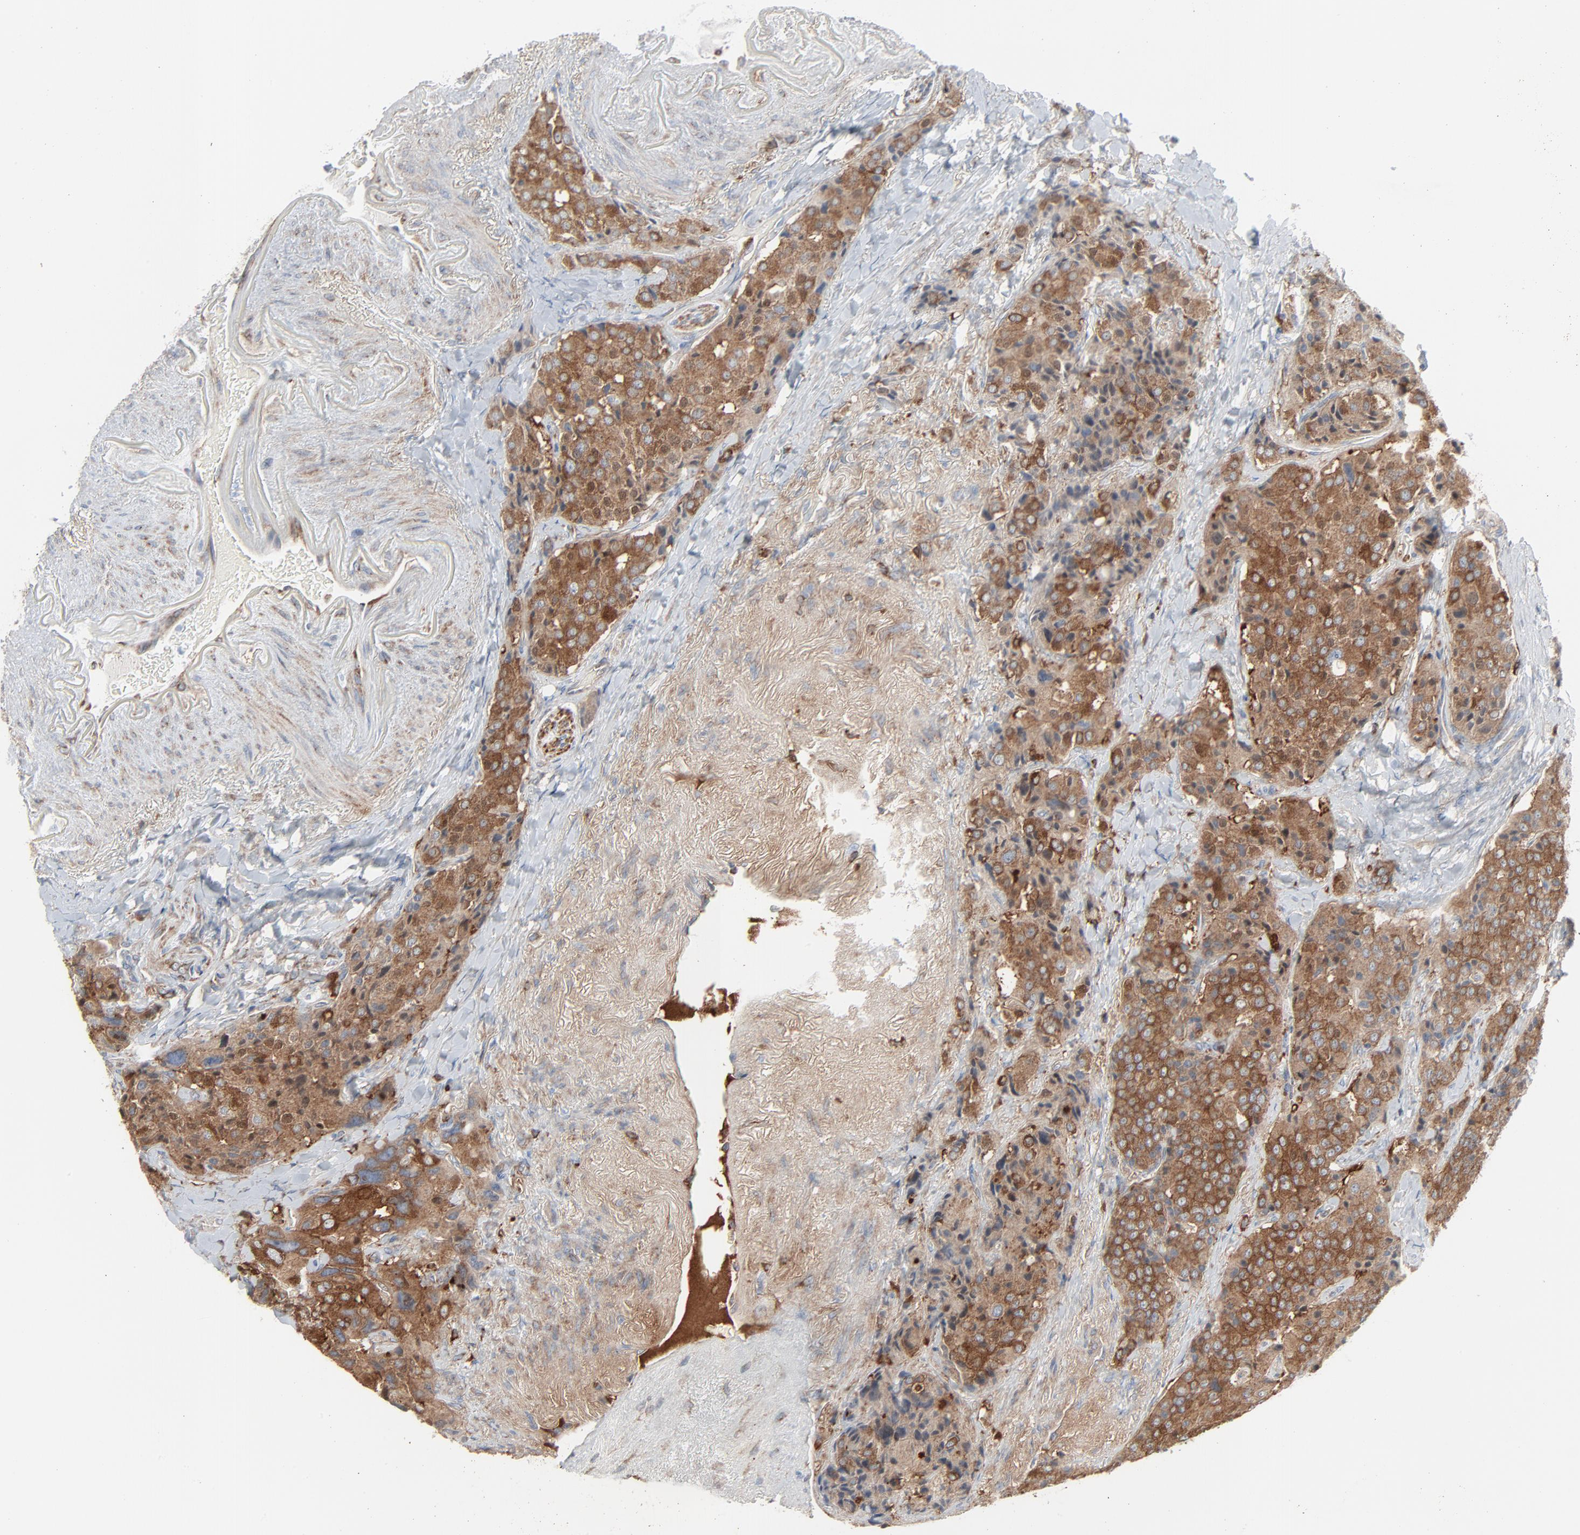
{"staining": {"intensity": "strong", "quantity": ">75%", "location": "cytoplasmic/membranous"}, "tissue": "carcinoid", "cell_type": "Tumor cells", "image_type": "cancer", "snomed": [{"axis": "morphology", "description": "Carcinoid, malignant, NOS"}, {"axis": "topography", "description": "Colon"}], "caption": "DAB (3,3'-diaminobenzidine) immunohistochemical staining of human carcinoid exhibits strong cytoplasmic/membranous protein expression in about >75% of tumor cells.", "gene": "OPTN", "patient": {"sex": "female", "age": 61}}